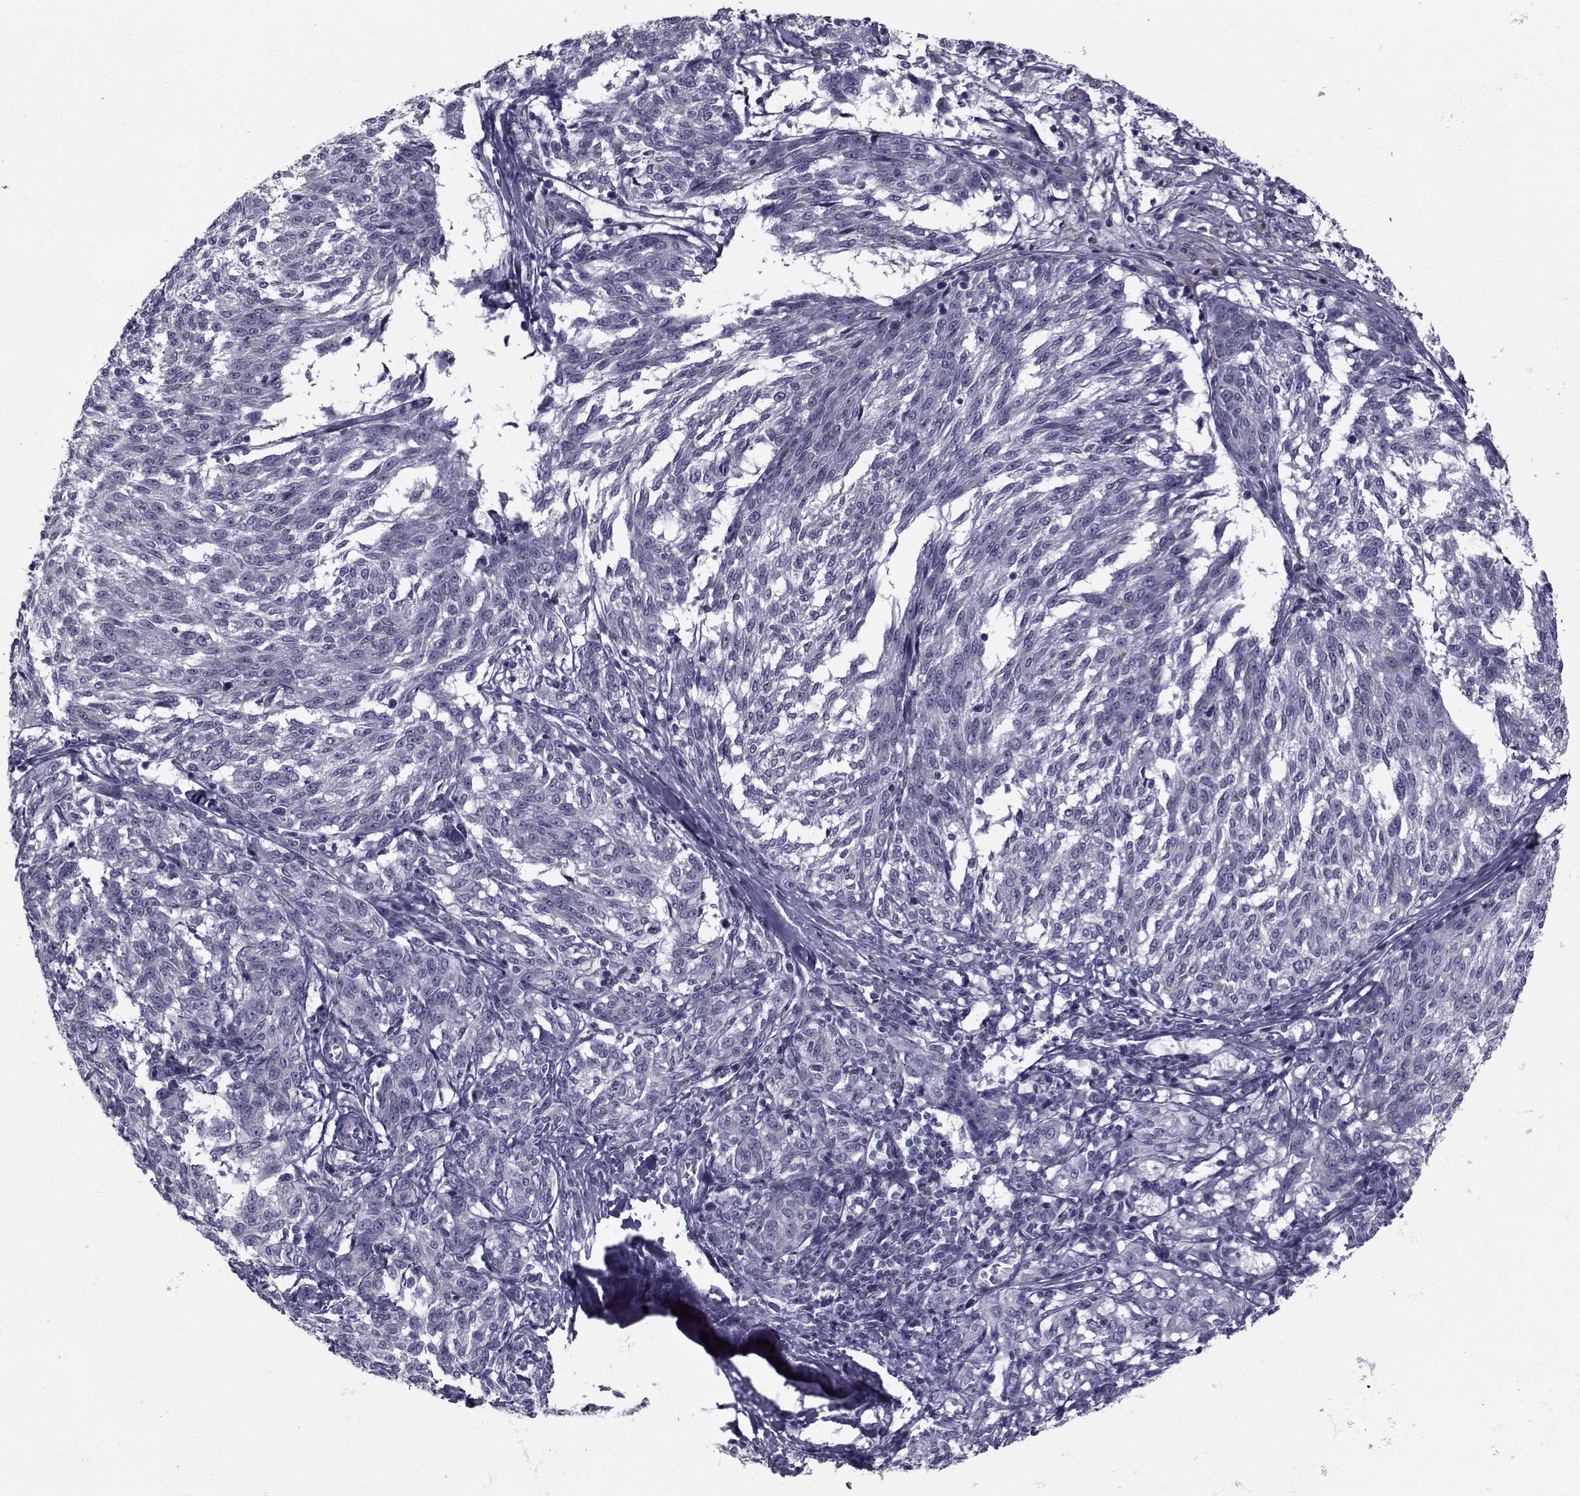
{"staining": {"intensity": "negative", "quantity": "none", "location": "none"}, "tissue": "melanoma", "cell_type": "Tumor cells", "image_type": "cancer", "snomed": [{"axis": "morphology", "description": "Malignant melanoma, NOS"}, {"axis": "topography", "description": "Skin"}], "caption": "This histopathology image is of malignant melanoma stained with IHC to label a protein in brown with the nuclei are counter-stained blue. There is no staining in tumor cells.", "gene": "FDXR", "patient": {"sex": "female", "age": 72}}